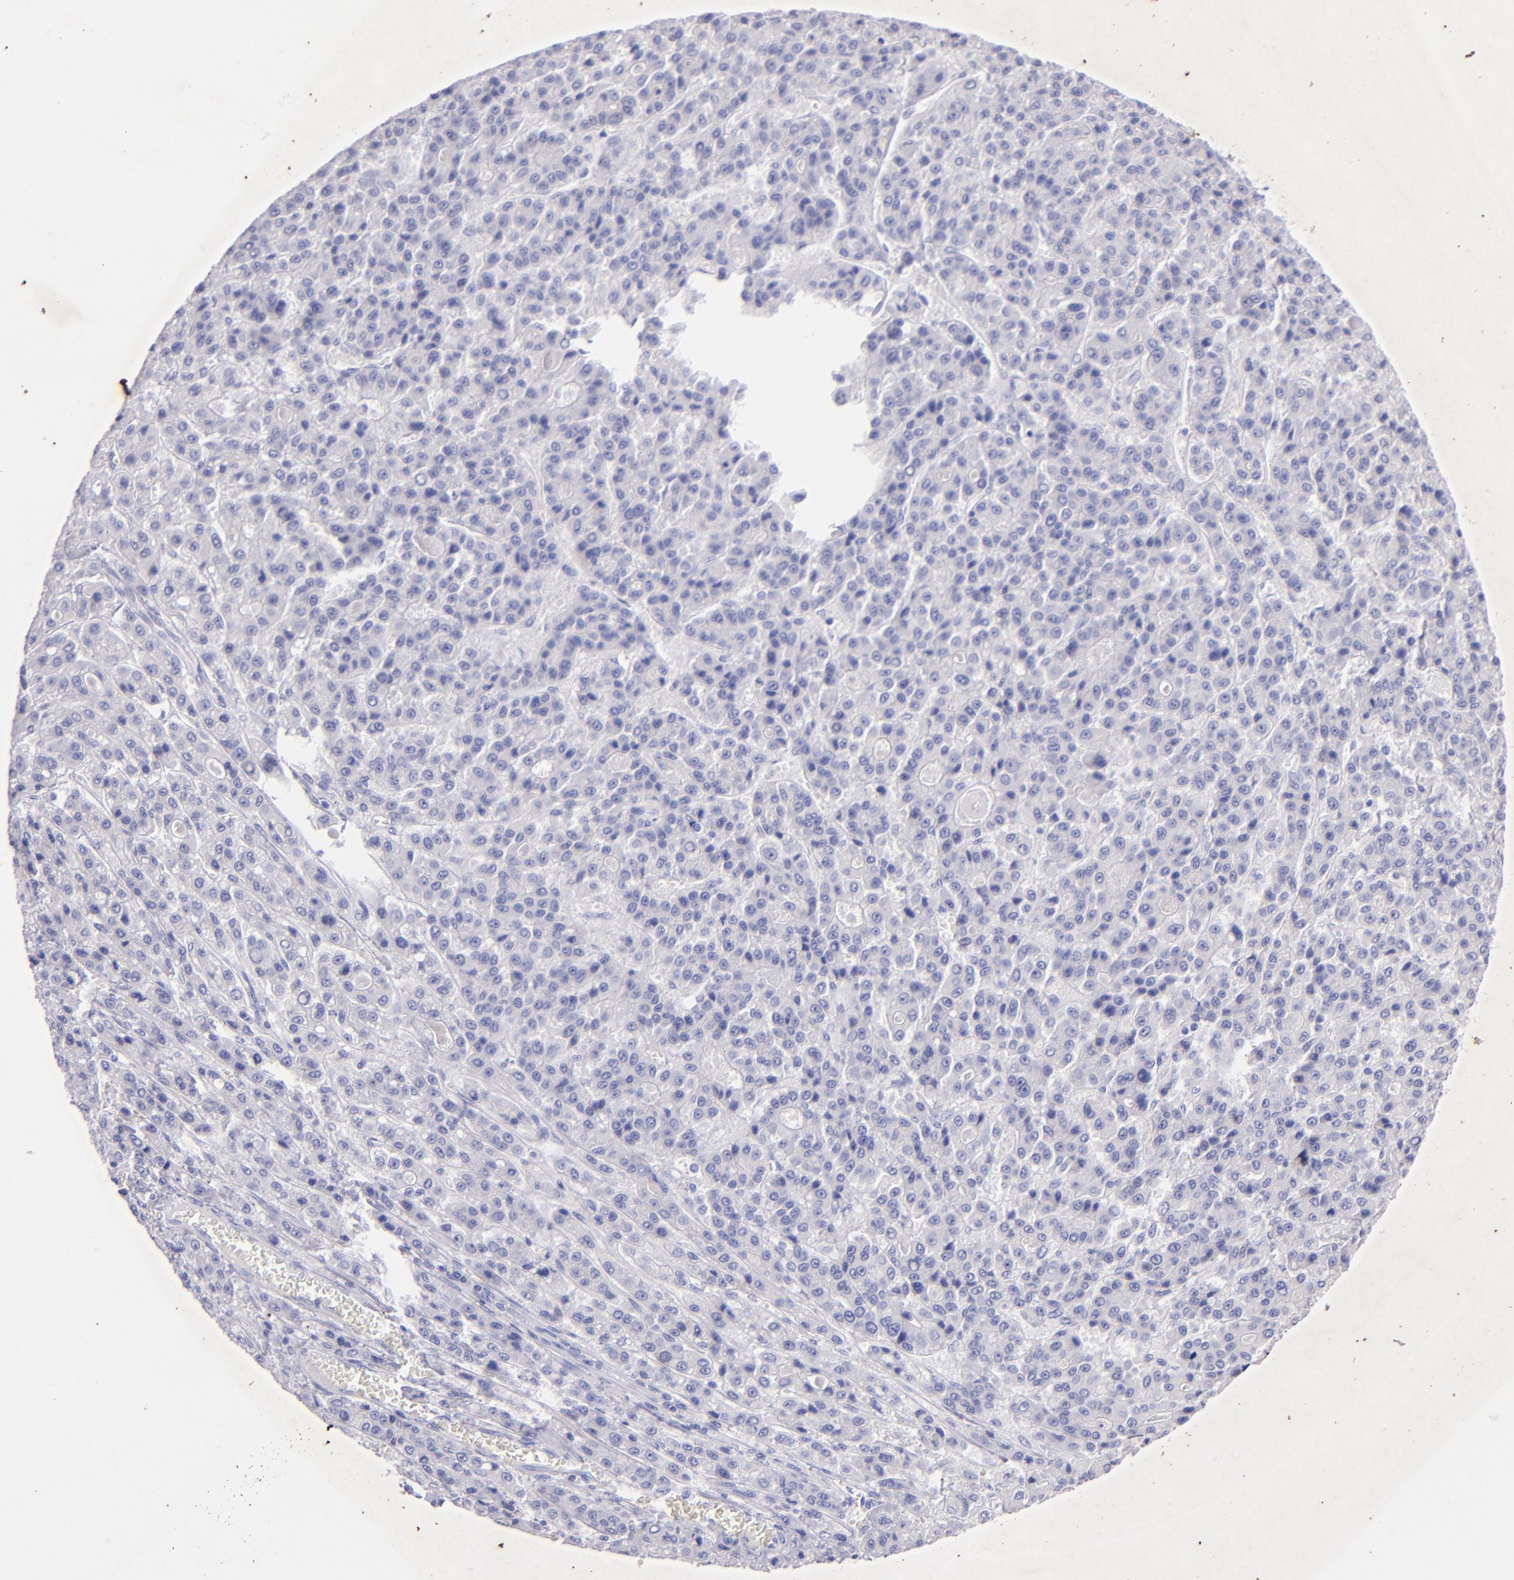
{"staining": {"intensity": "negative", "quantity": "none", "location": "none"}, "tissue": "liver cancer", "cell_type": "Tumor cells", "image_type": "cancer", "snomed": [{"axis": "morphology", "description": "Carcinoma, Hepatocellular, NOS"}, {"axis": "topography", "description": "Liver"}], "caption": "This is a micrograph of immunohistochemistry staining of liver cancer, which shows no expression in tumor cells.", "gene": "UCHL1", "patient": {"sex": "male", "age": 70}}